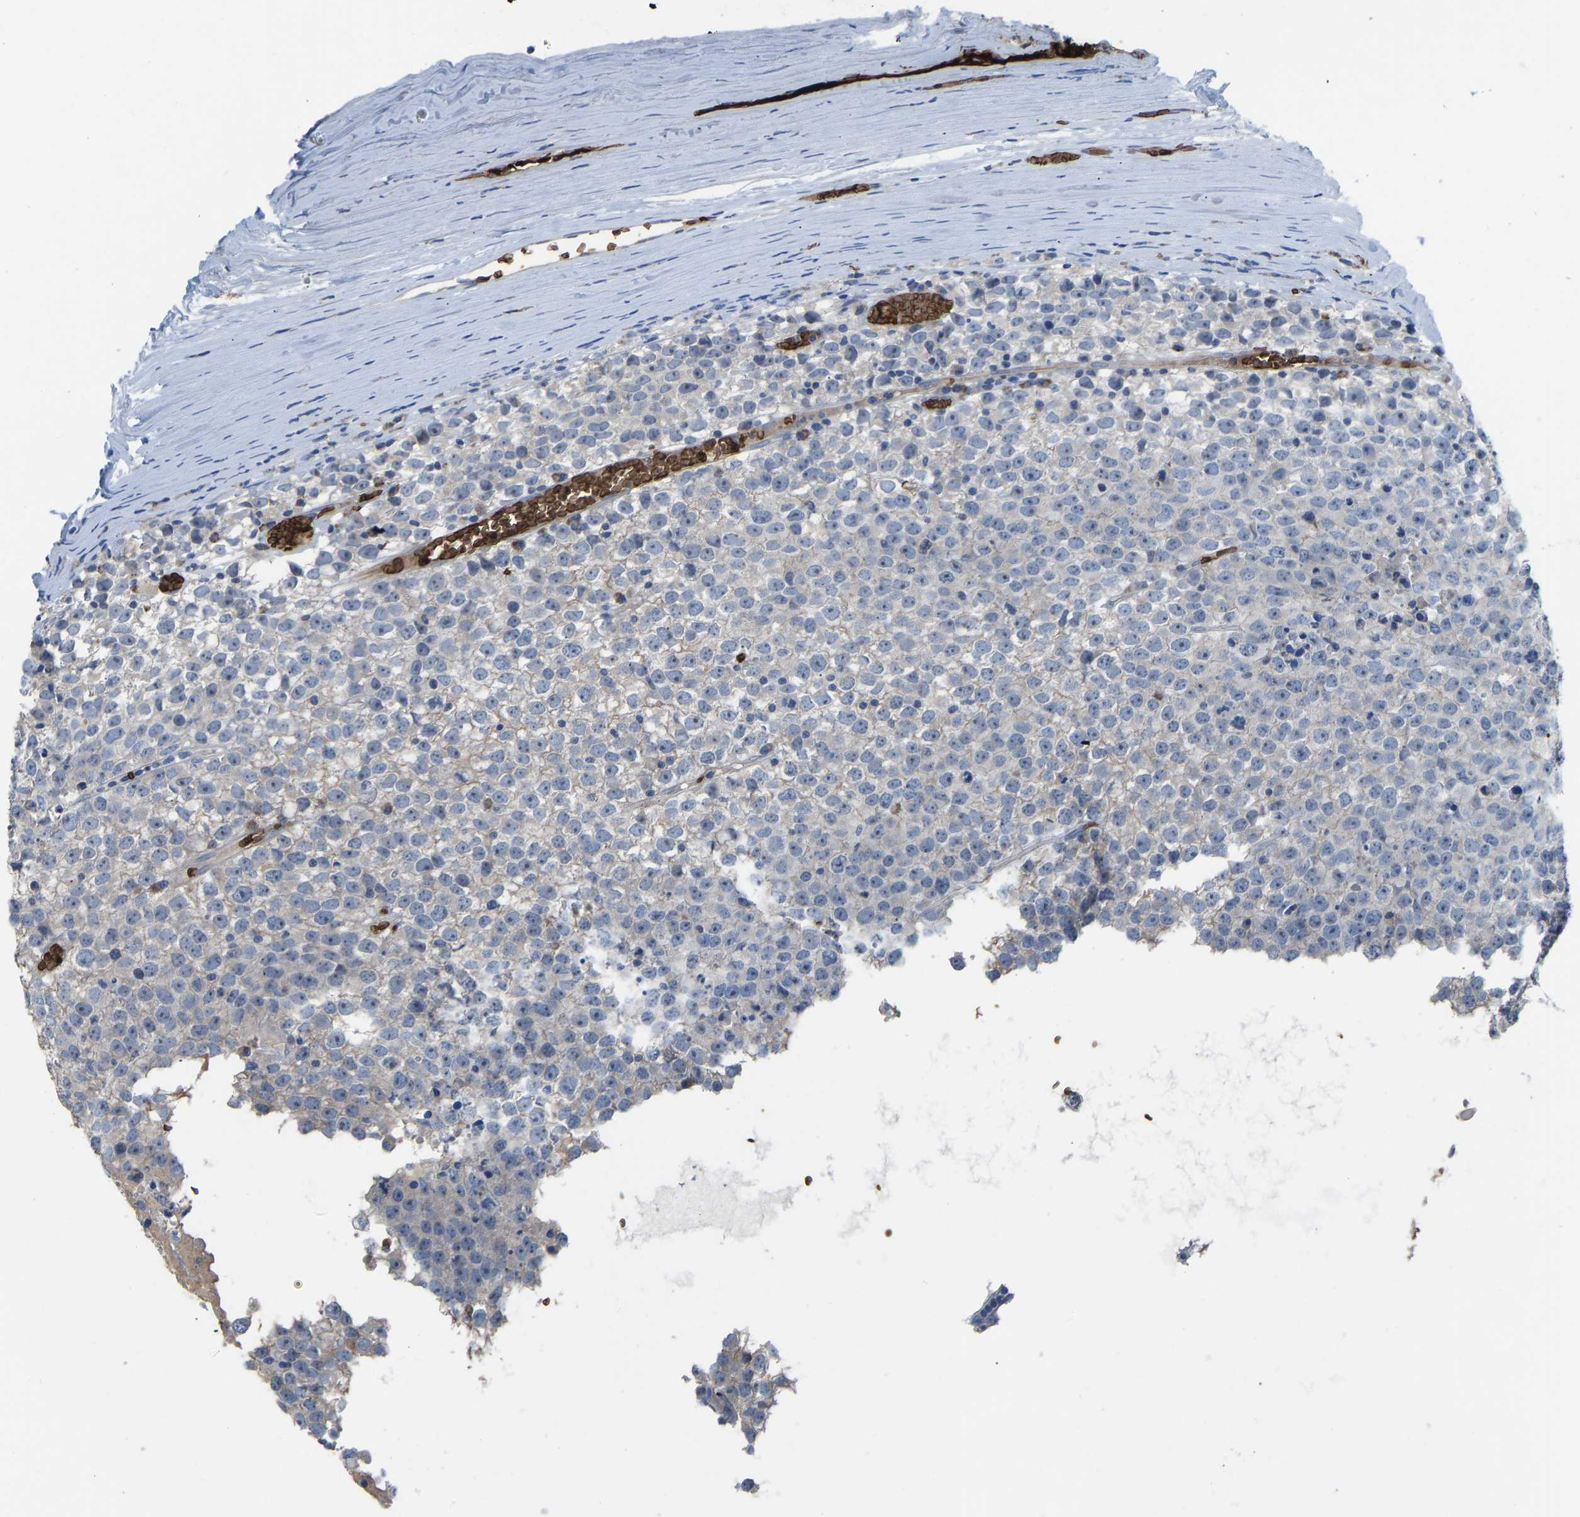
{"staining": {"intensity": "negative", "quantity": "none", "location": "none"}, "tissue": "testis cancer", "cell_type": "Tumor cells", "image_type": "cancer", "snomed": [{"axis": "morphology", "description": "Seminoma, NOS"}, {"axis": "topography", "description": "Testis"}], "caption": "Immunohistochemical staining of testis cancer displays no significant expression in tumor cells.", "gene": "PIGS", "patient": {"sex": "male", "age": 65}}